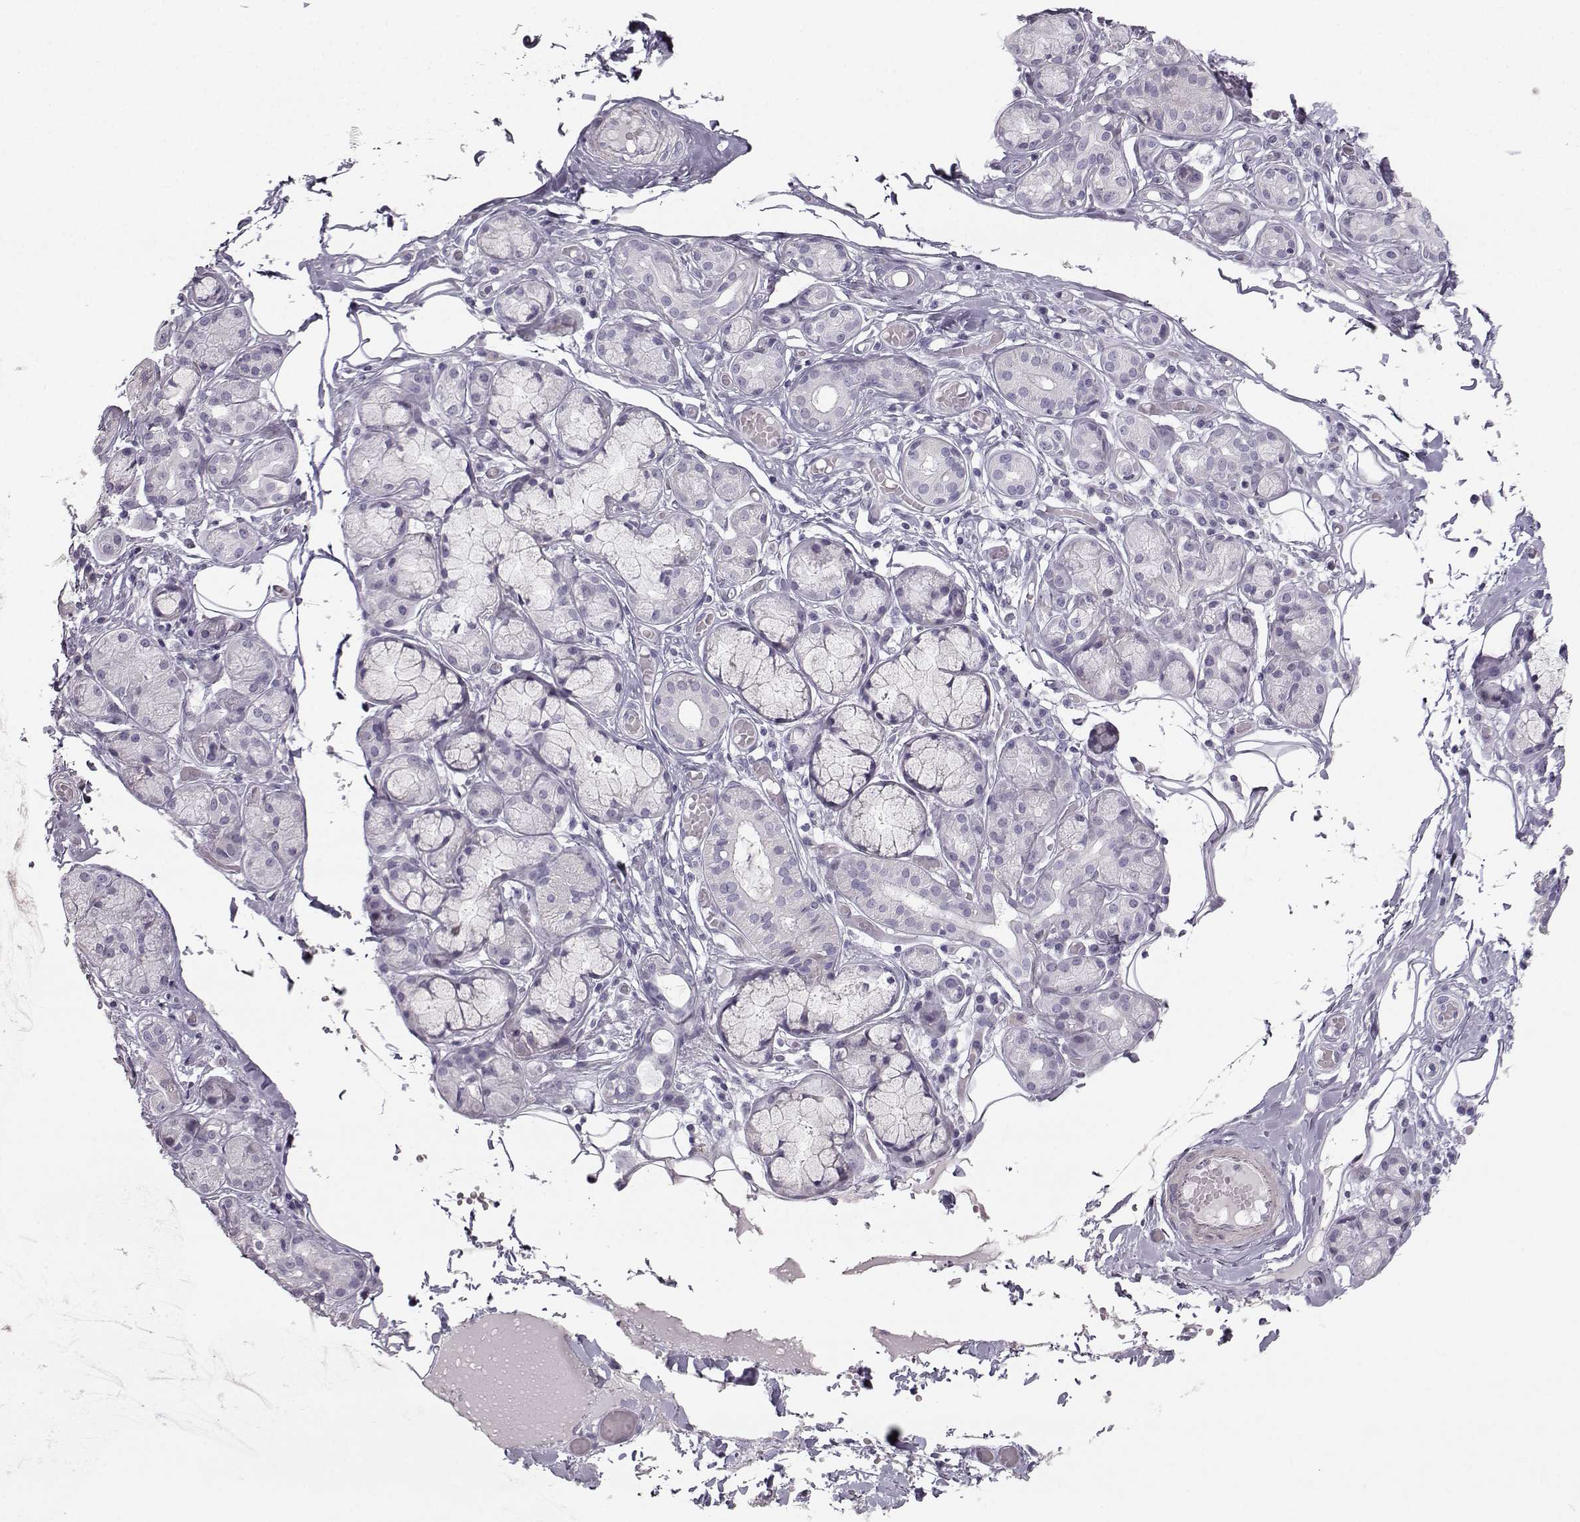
{"staining": {"intensity": "negative", "quantity": "none", "location": "none"}, "tissue": "salivary gland", "cell_type": "Glandular cells", "image_type": "normal", "snomed": [{"axis": "morphology", "description": "Normal tissue, NOS"}, {"axis": "topography", "description": "Salivary gland"}, {"axis": "topography", "description": "Peripheral nerve tissue"}], "caption": "Protein analysis of normal salivary gland shows no significant expression in glandular cells.", "gene": "CASR", "patient": {"sex": "male", "age": 71}}